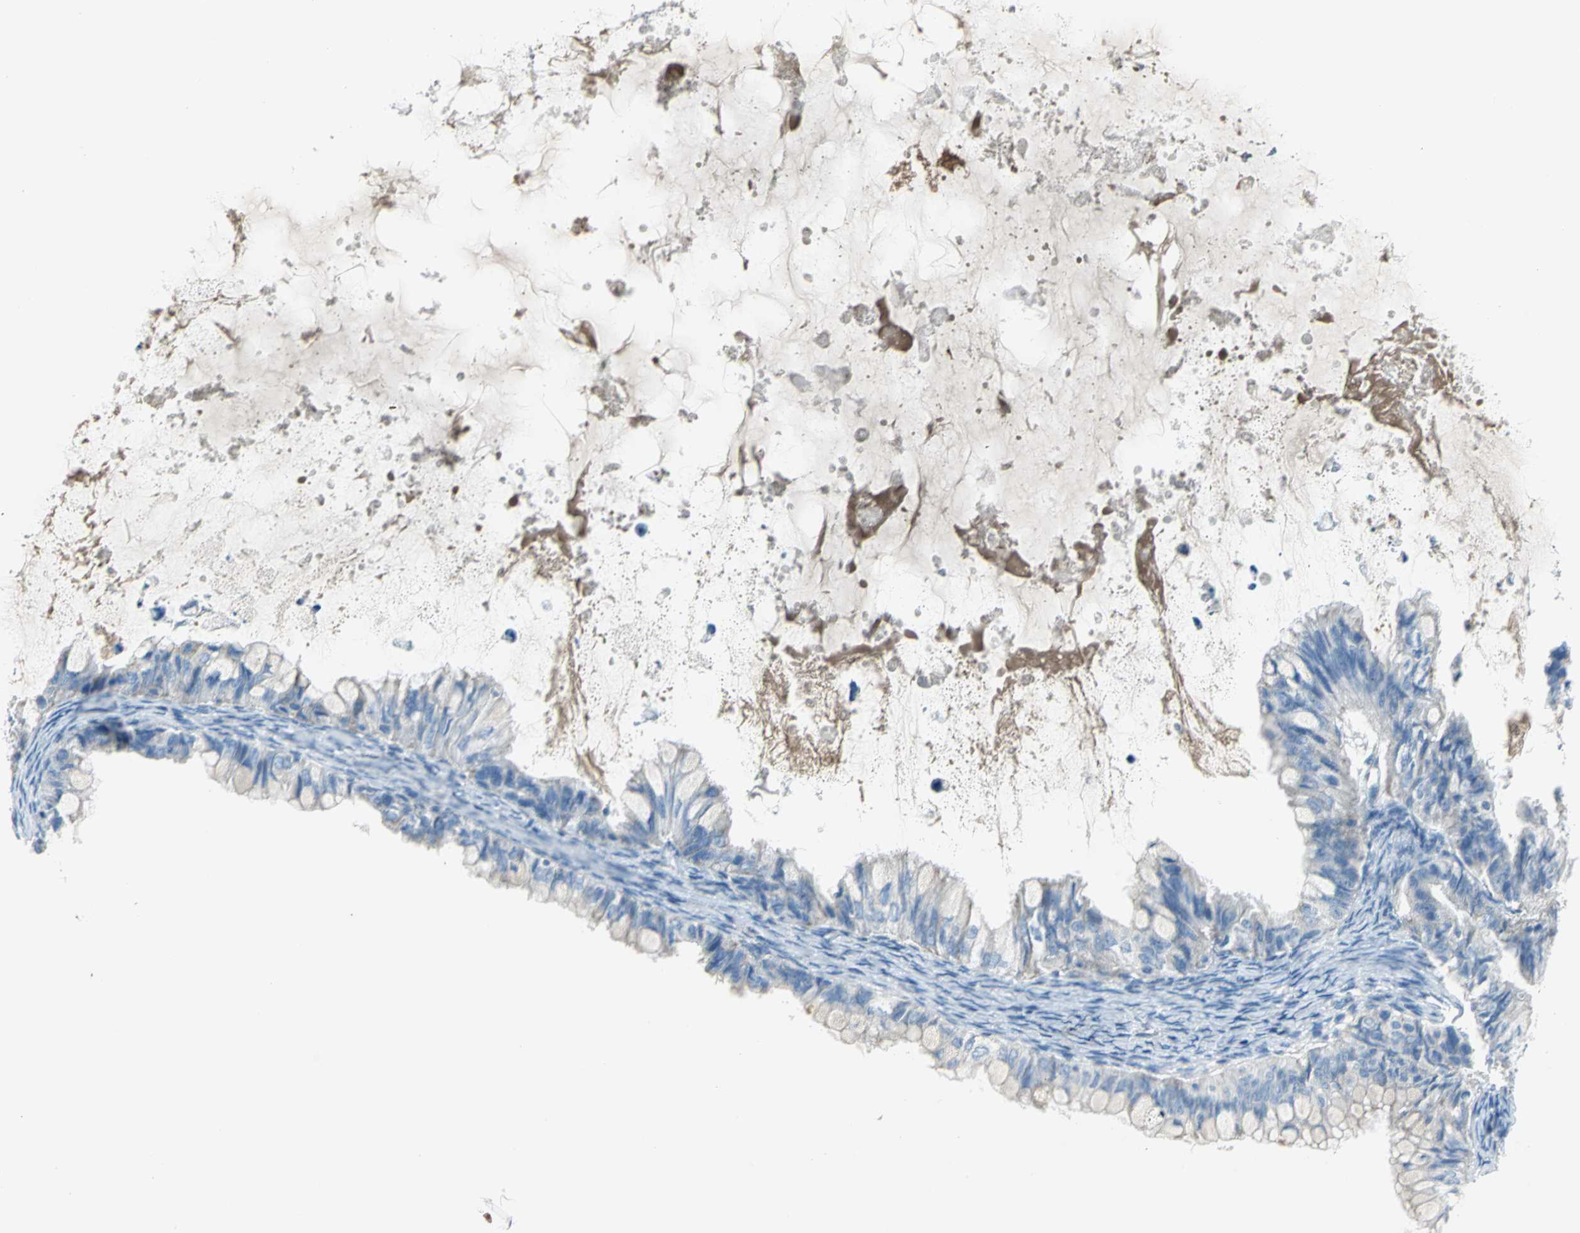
{"staining": {"intensity": "negative", "quantity": "none", "location": "none"}, "tissue": "ovarian cancer", "cell_type": "Tumor cells", "image_type": "cancer", "snomed": [{"axis": "morphology", "description": "Cystadenocarcinoma, mucinous, NOS"}, {"axis": "topography", "description": "Ovary"}], "caption": "The photomicrograph exhibits no staining of tumor cells in ovarian cancer (mucinous cystadenocarcinoma).", "gene": "ALOX15", "patient": {"sex": "female", "age": 80}}